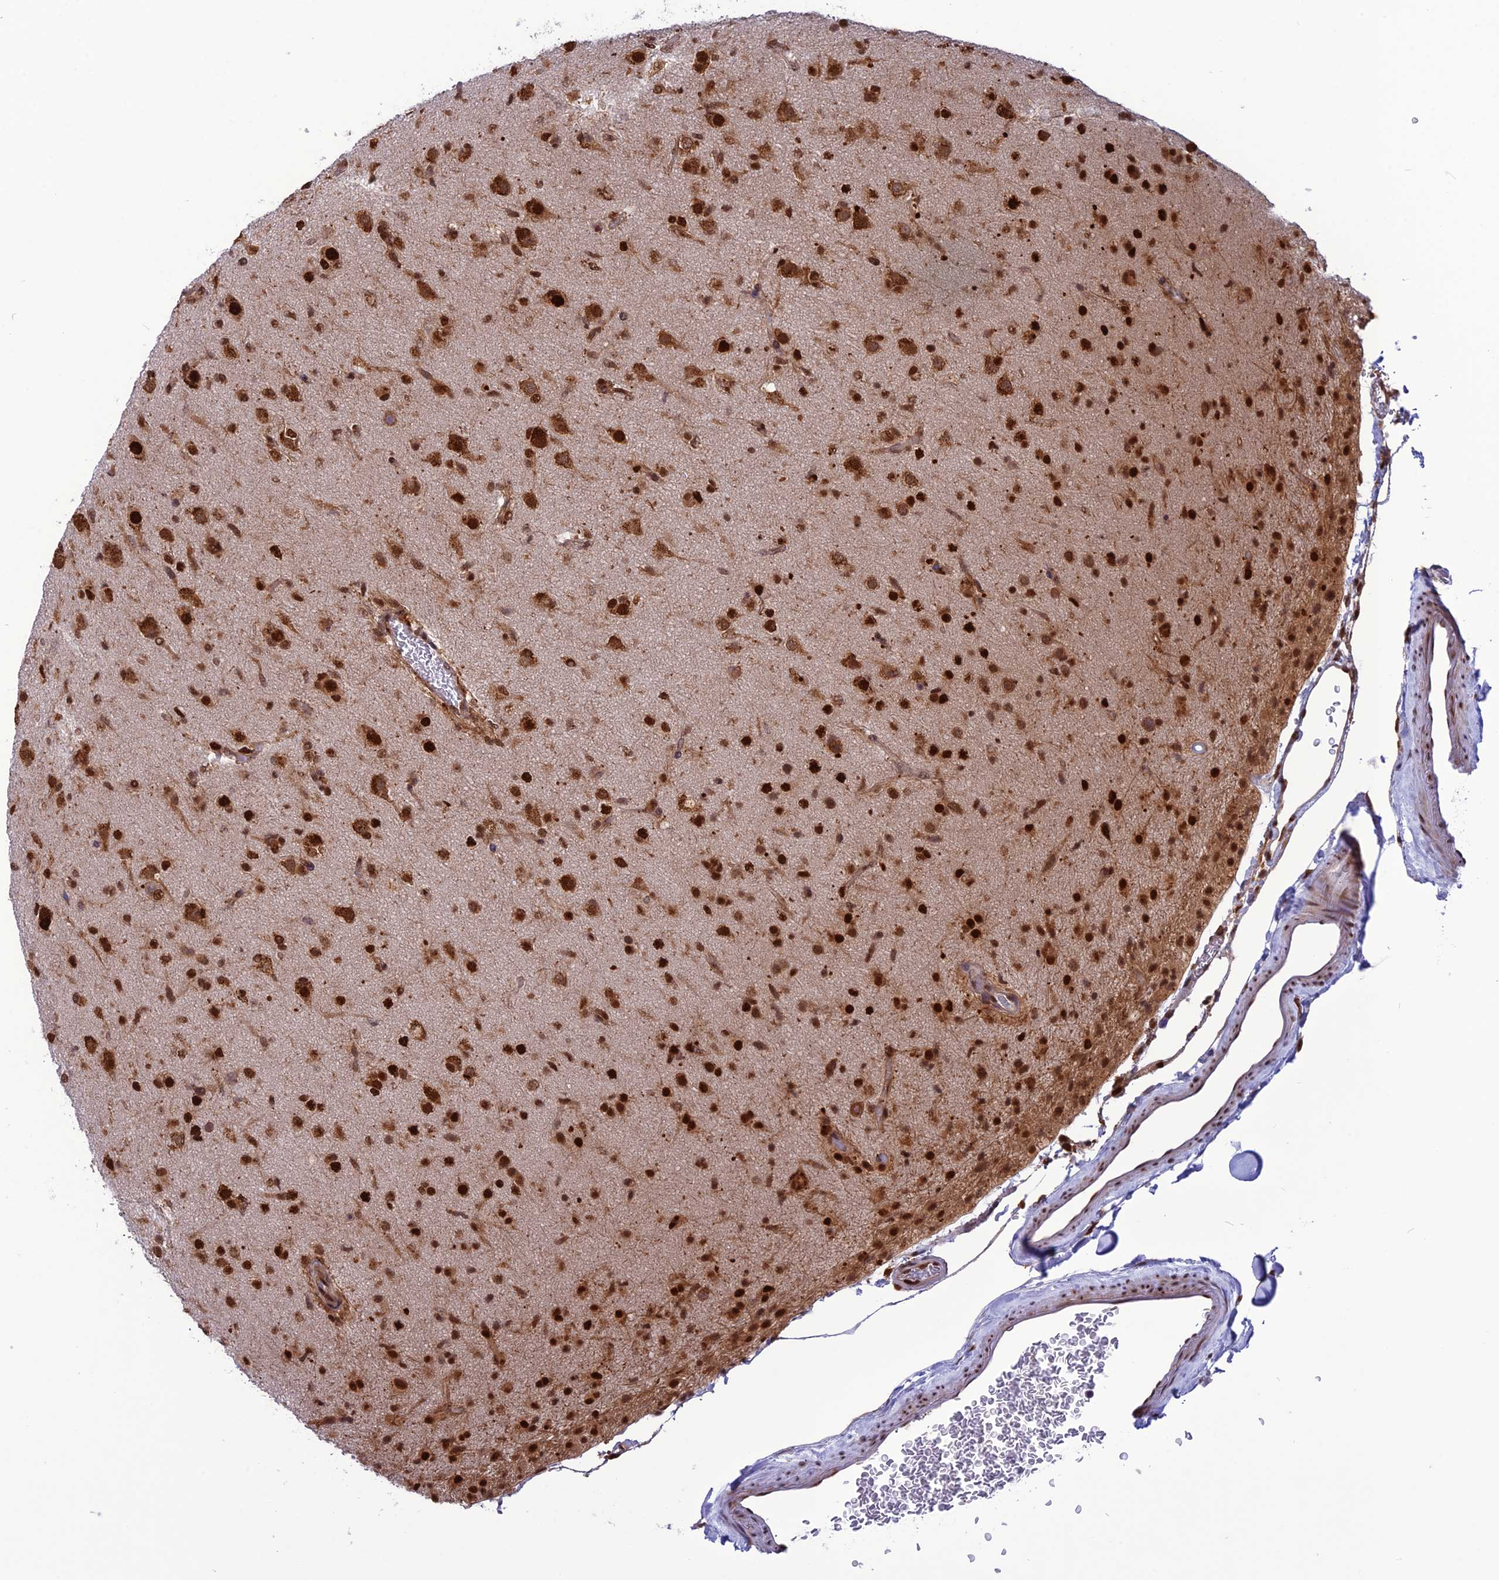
{"staining": {"intensity": "strong", "quantity": ">75%", "location": "cytoplasmic/membranous,nuclear"}, "tissue": "glioma", "cell_type": "Tumor cells", "image_type": "cancer", "snomed": [{"axis": "morphology", "description": "Glioma, malignant, Low grade"}, {"axis": "topography", "description": "Brain"}], "caption": "Low-grade glioma (malignant) tissue displays strong cytoplasmic/membranous and nuclear expression in about >75% of tumor cells, visualized by immunohistochemistry. The protein of interest is shown in brown color, while the nuclei are stained blue.", "gene": "RTRAF", "patient": {"sex": "male", "age": 65}}